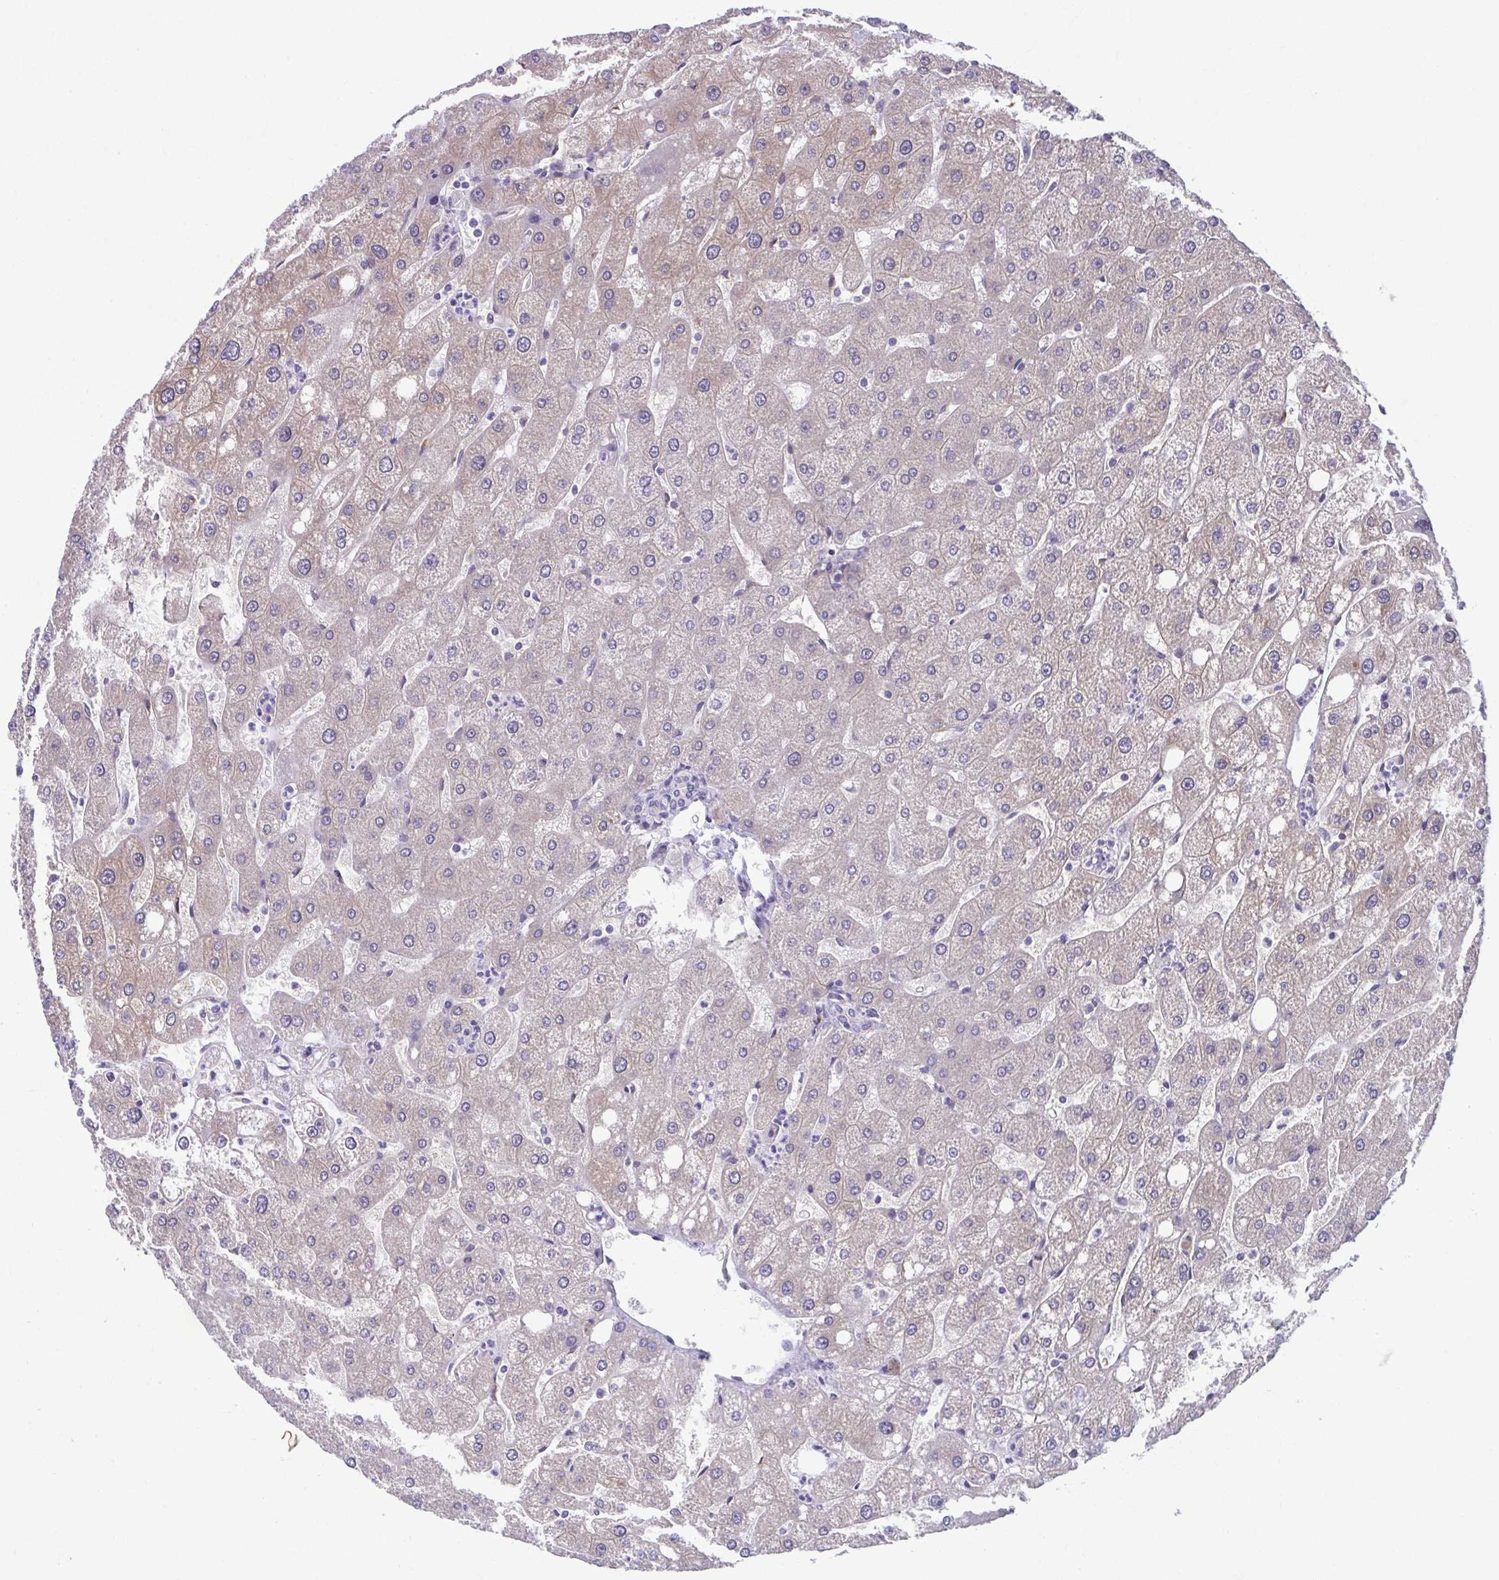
{"staining": {"intensity": "negative", "quantity": "none", "location": "none"}, "tissue": "liver", "cell_type": "Cholangiocytes", "image_type": "normal", "snomed": [{"axis": "morphology", "description": "Normal tissue, NOS"}, {"axis": "topography", "description": "Liver"}], "caption": "Immunohistochemical staining of benign human liver reveals no significant expression in cholangiocytes. The staining is performed using DAB brown chromogen with nuclei counter-stained in using hematoxylin.", "gene": "TMEM108", "patient": {"sex": "male", "age": 67}}